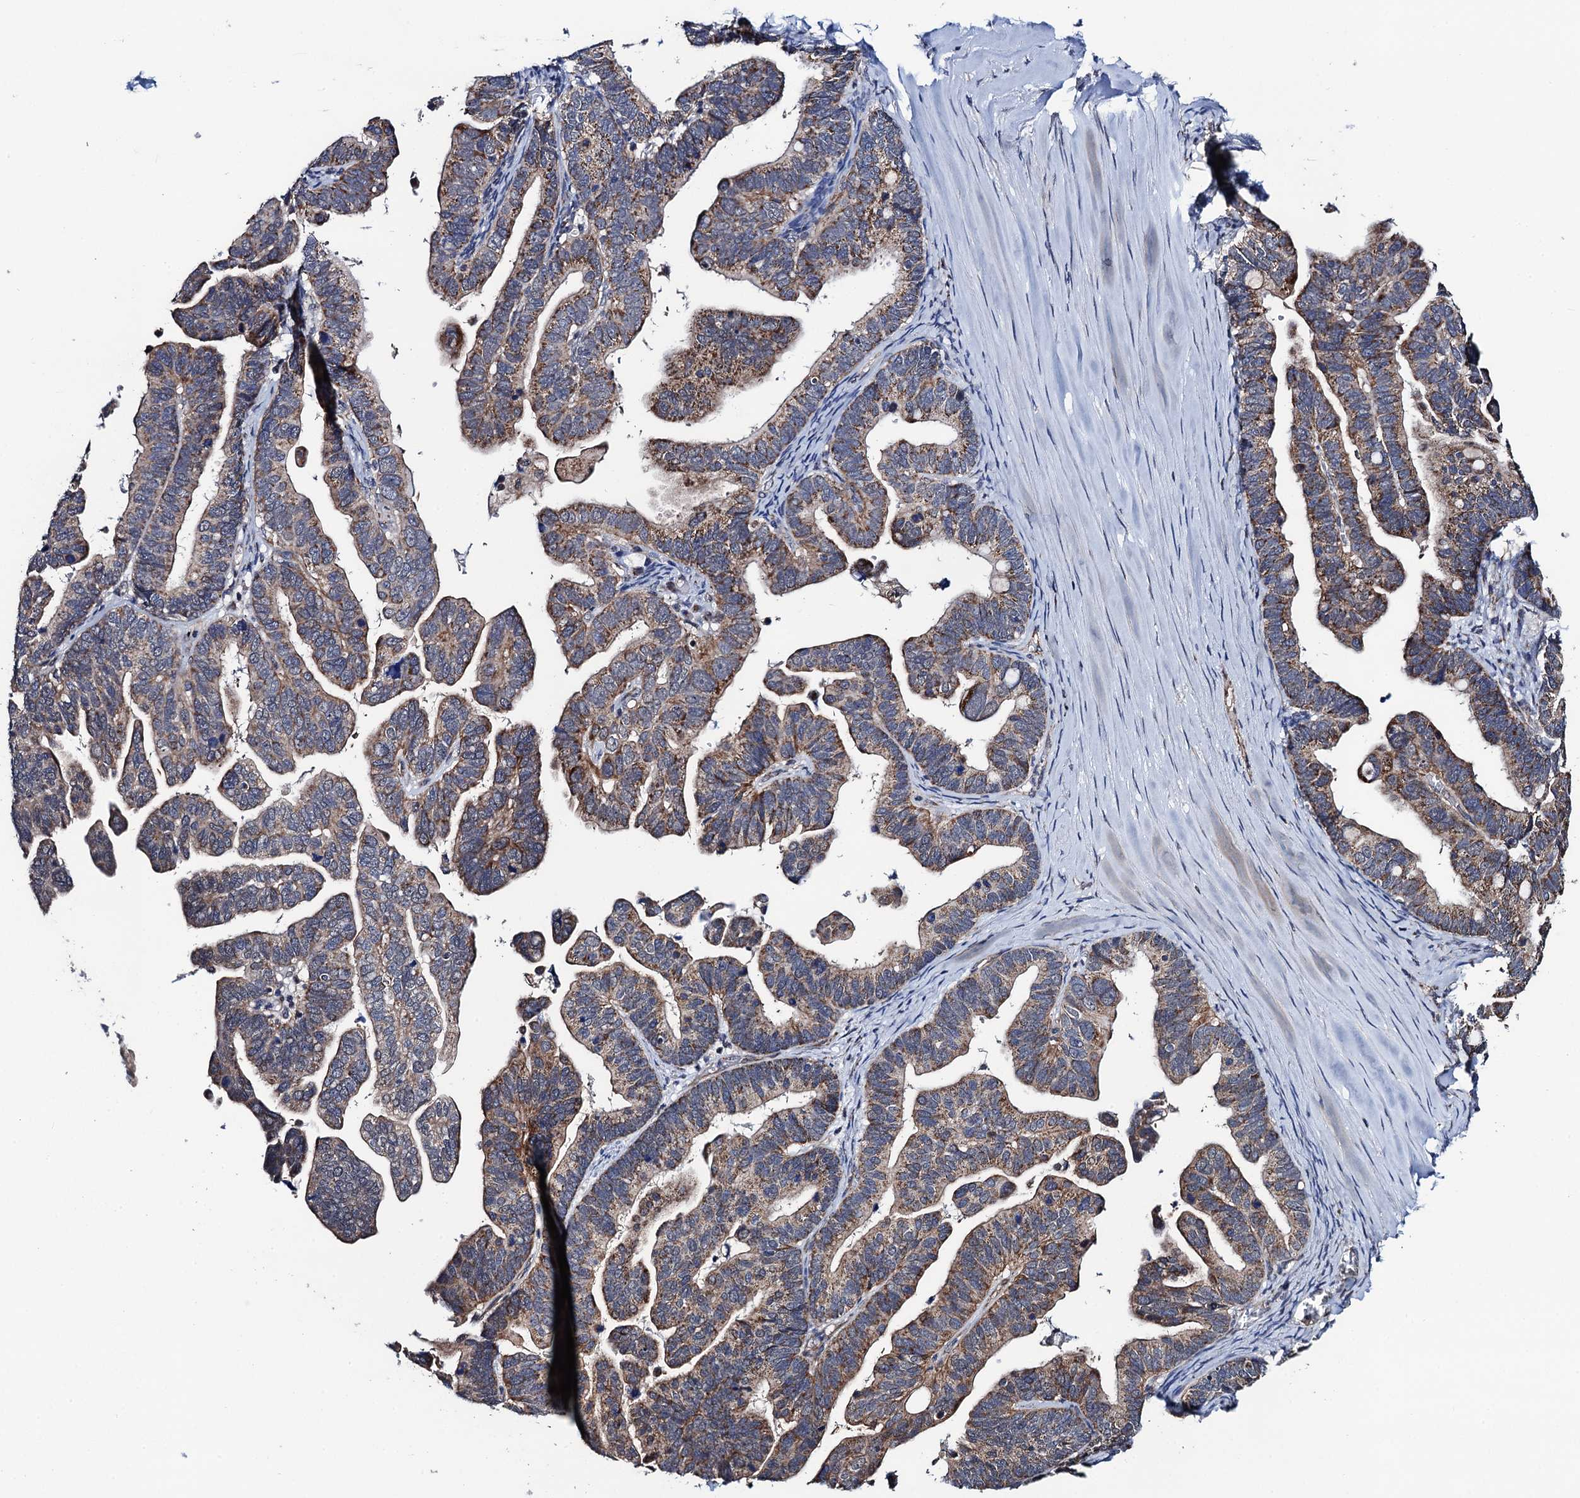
{"staining": {"intensity": "moderate", "quantity": ">75%", "location": "cytoplasmic/membranous"}, "tissue": "ovarian cancer", "cell_type": "Tumor cells", "image_type": "cancer", "snomed": [{"axis": "morphology", "description": "Cystadenocarcinoma, serous, NOS"}, {"axis": "topography", "description": "Ovary"}], "caption": "This is a micrograph of immunohistochemistry staining of serous cystadenocarcinoma (ovarian), which shows moderate staining in the cytoplasmic/membranous of tumor cells.", "gene": "PTCD3", "patient": {"sex": "female", "age": 56}}